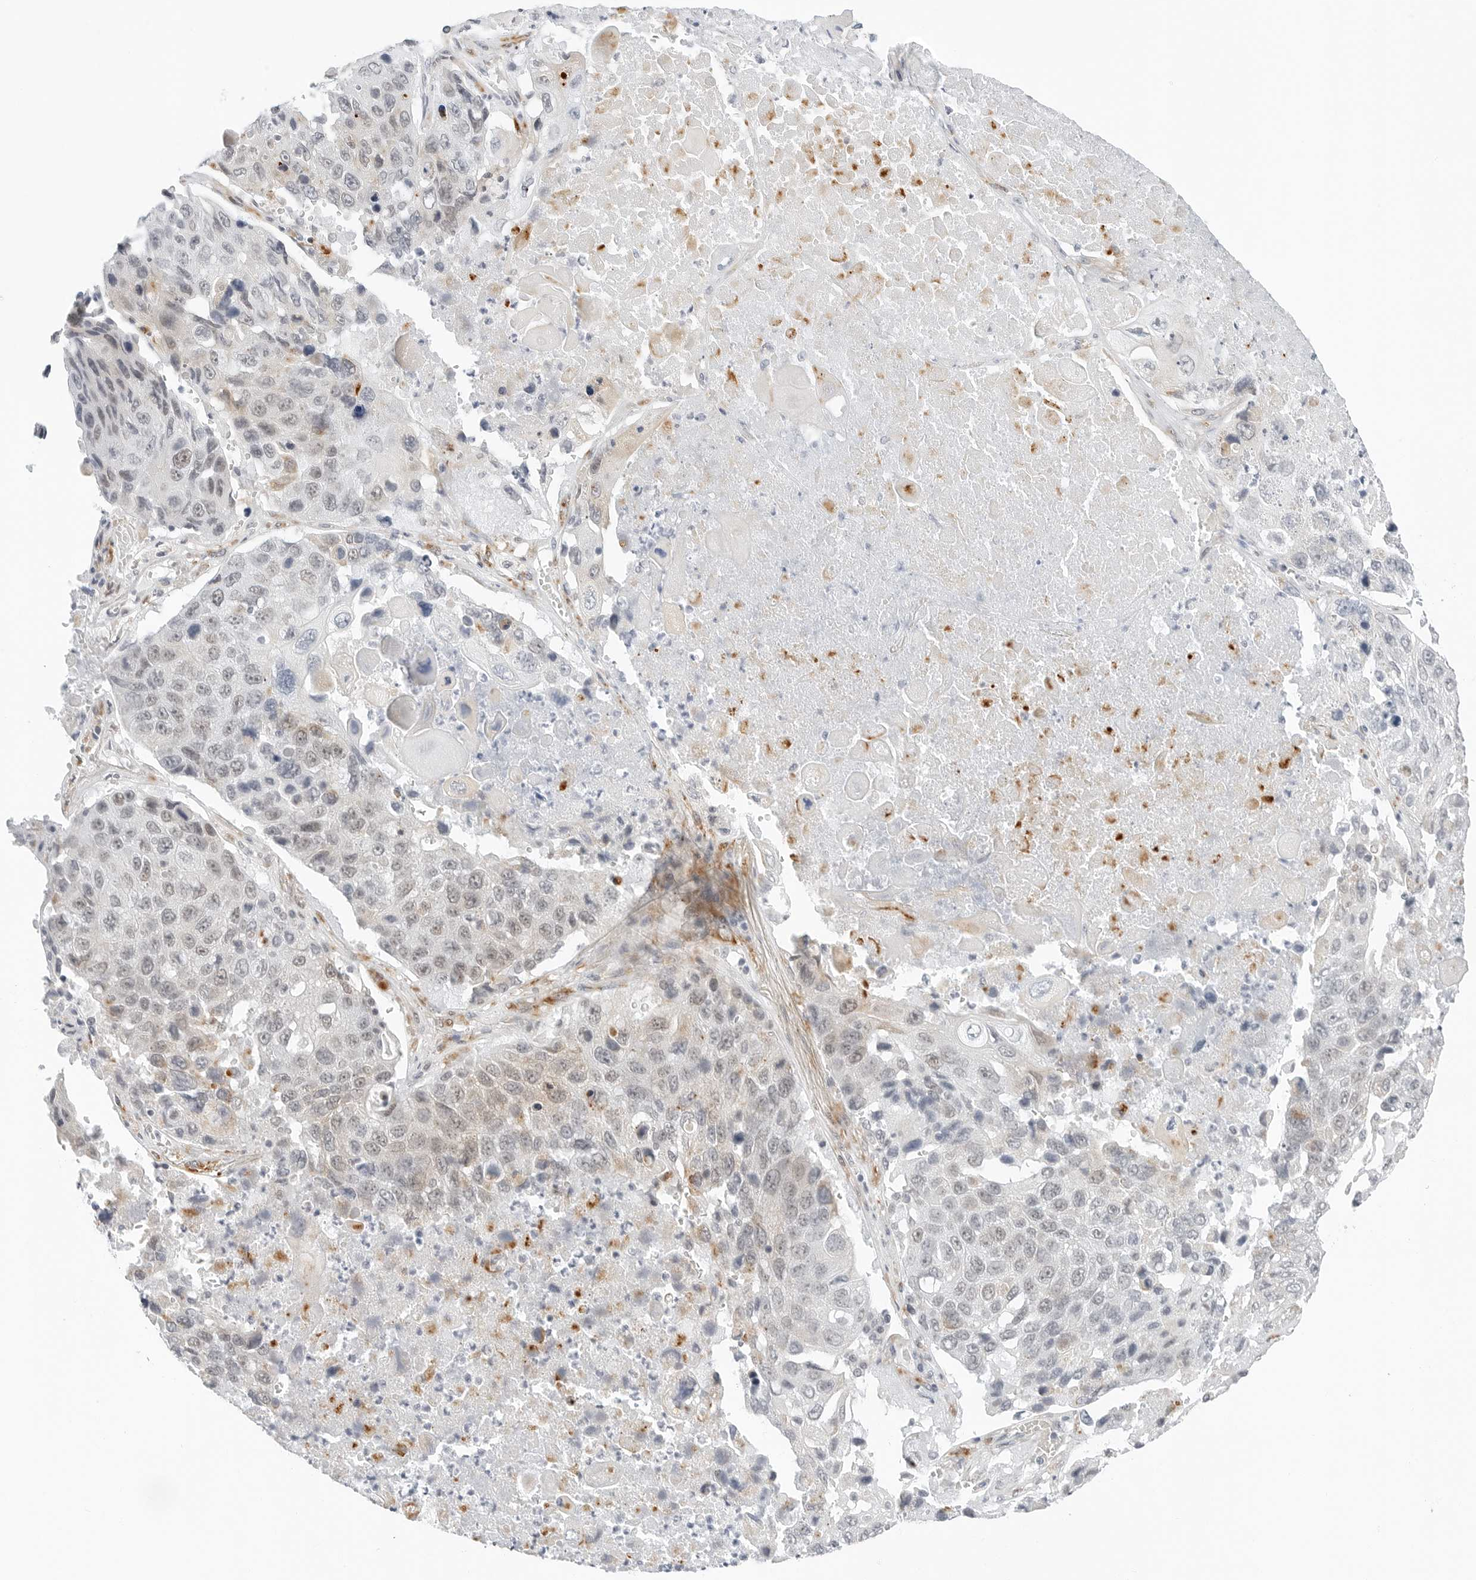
{"staining": {"intensity": "weak", "quantity": "<25%", "location": "cytoplasmic/membranous"}, "tissue": "lung cancer", "cell_type": "Tumor cells", "image_type": "cancer", "snomed": [{"axis": "morphology", "description": "Squamous cell carcinoma, NOS"}, {"axis": "topography", "description": "Lung"}], "caption": "The histopathology image displays no significant expression in tumor cells of squamous cell carcinoma (lung).", "gene": "TSEN2", "patient": {"sex": "male", "age": 61}}